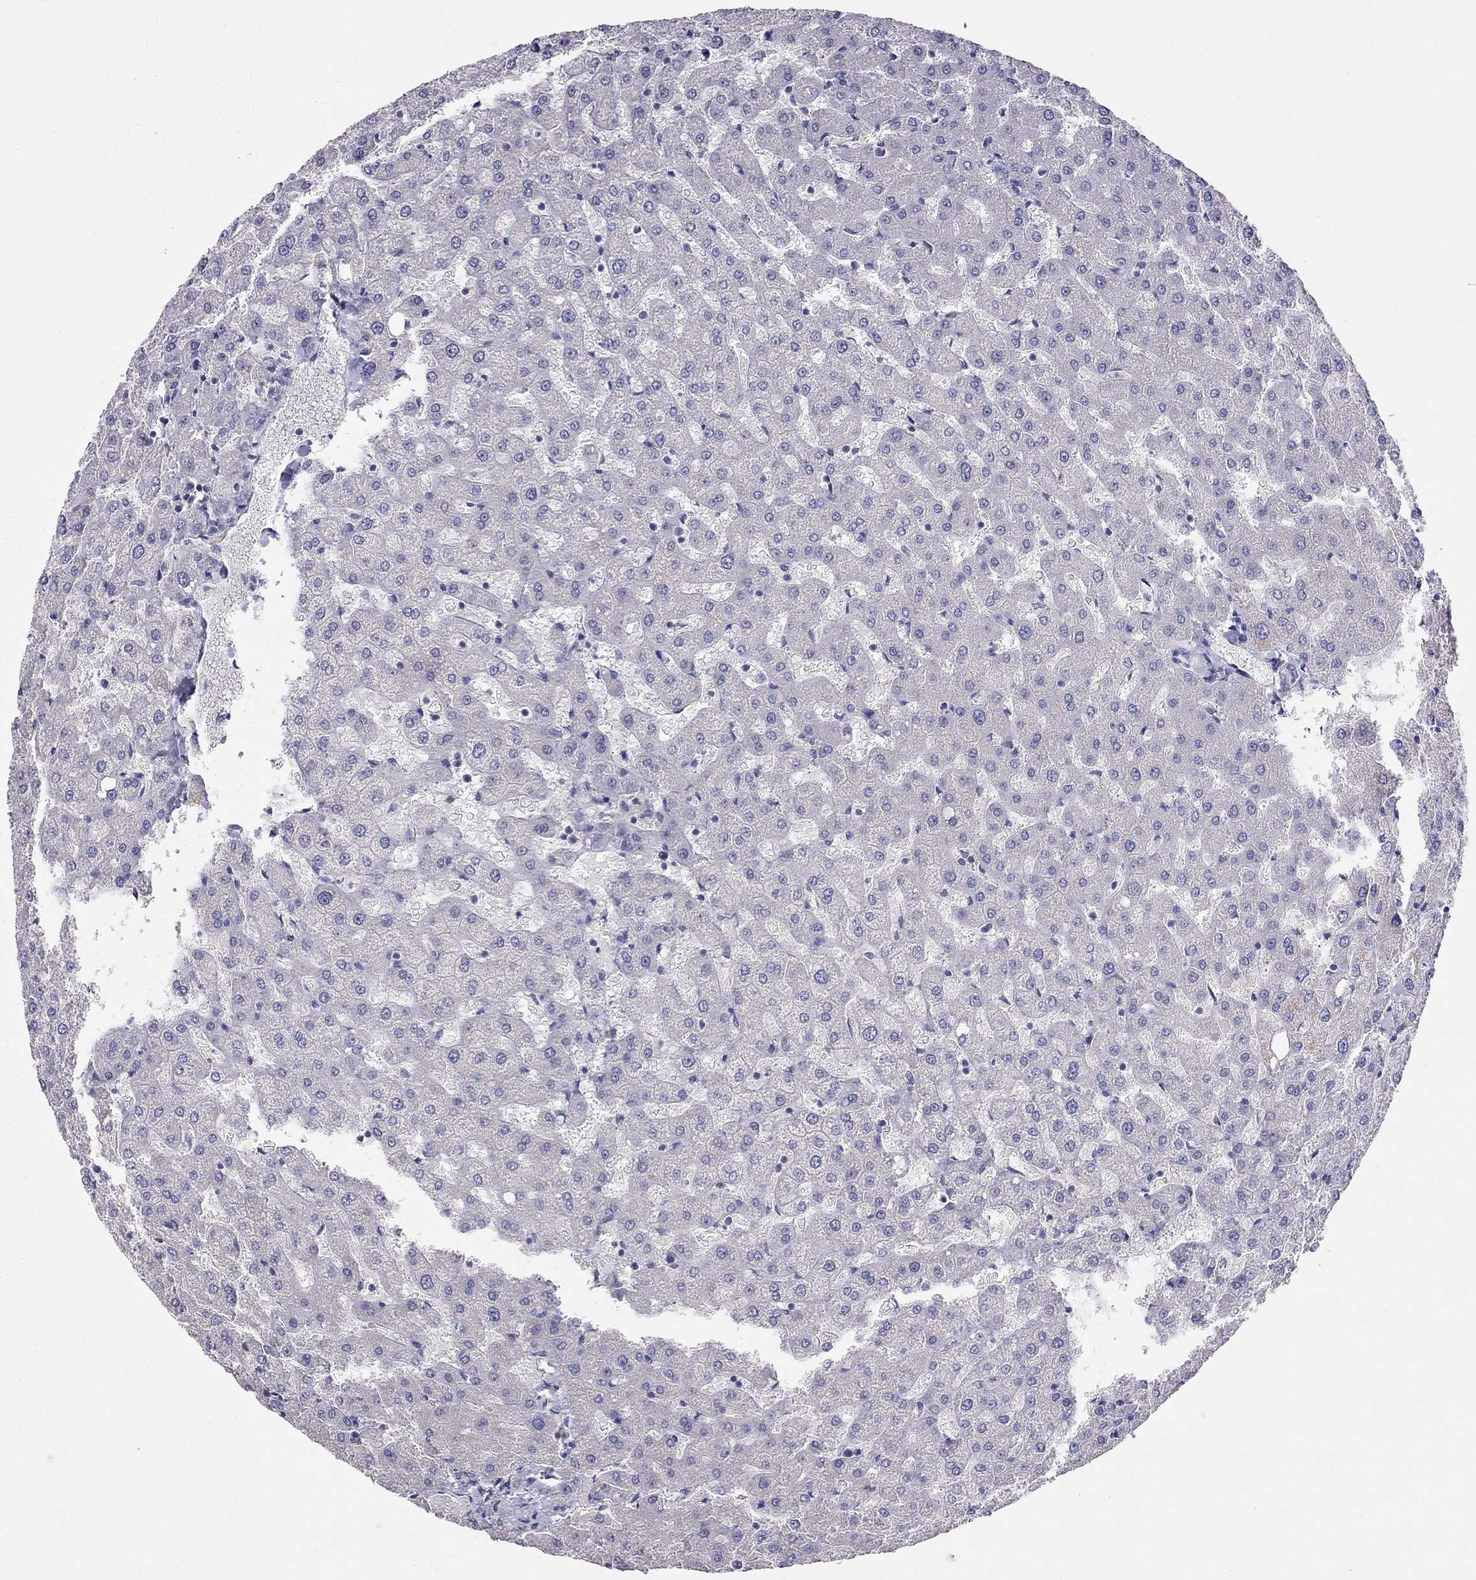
{"staining": {"intensity": "negative", "quantity": "none", "location": "none"}, "tissue": "liver", "cell_type": "Cholangiocytes", "image_type": "normal", "snomed": [{"axis": "morphology", "description": "Normal tissue, NOS"}, {"axis": "topography", "description": "Liver"}], "caption": "IHC photomicrograph of unremarkable liver: human liver stained with DAB (3,3'-diaminobenzidine) shows no significant protein expression in cholangiocytes. (Brightfield microscopy of DAB (3,3'-diaminobenzidine) immunohistochemistry (IHC) at high magnification).", "gene": "LY6H", "patient": {"sex": "female", "age": 50}}